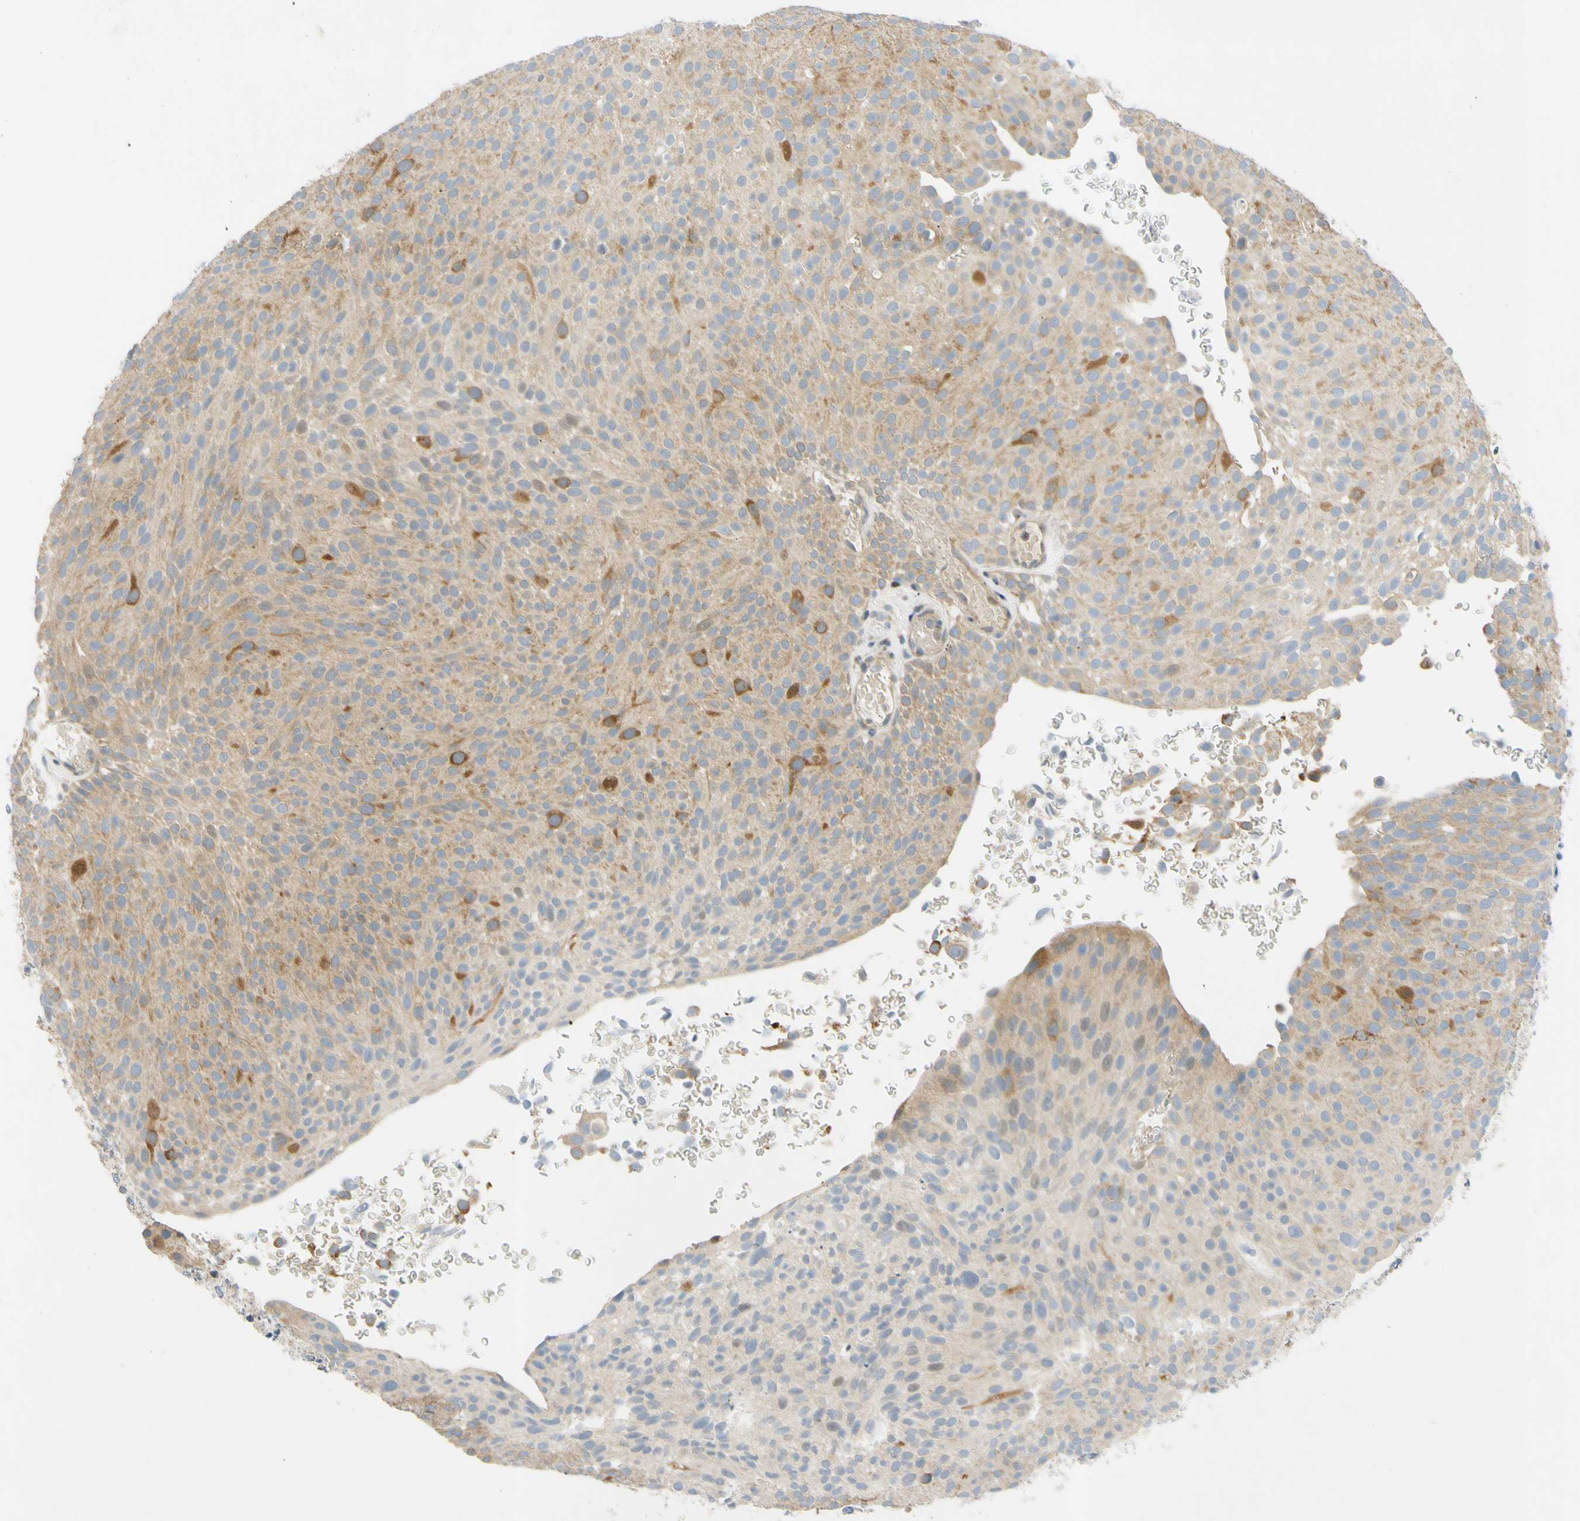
{"staining": {"intensity": "moderate", "quantity": "25%-75%", "location": "cytoplasmic/membranous"}, "tissue": "urothelial cancer", "cell_type": "Tumor cells", "image_type": "cancer", "snomed": [{"axis": "morphology", "description": "Urothelial carcinoma, Low grade"}, {"axis": "topography", "description": "Urinary bladder"}], "caption": "Protein expression by immunohistochemistry (IHC) demonstrates moderate cytoplasmic/membranous staining in approximately 25%-75% of tumor cells in urothelial cancer.", "gene": "CCNB2", "patient": {"sex": "male", "age": 78}}